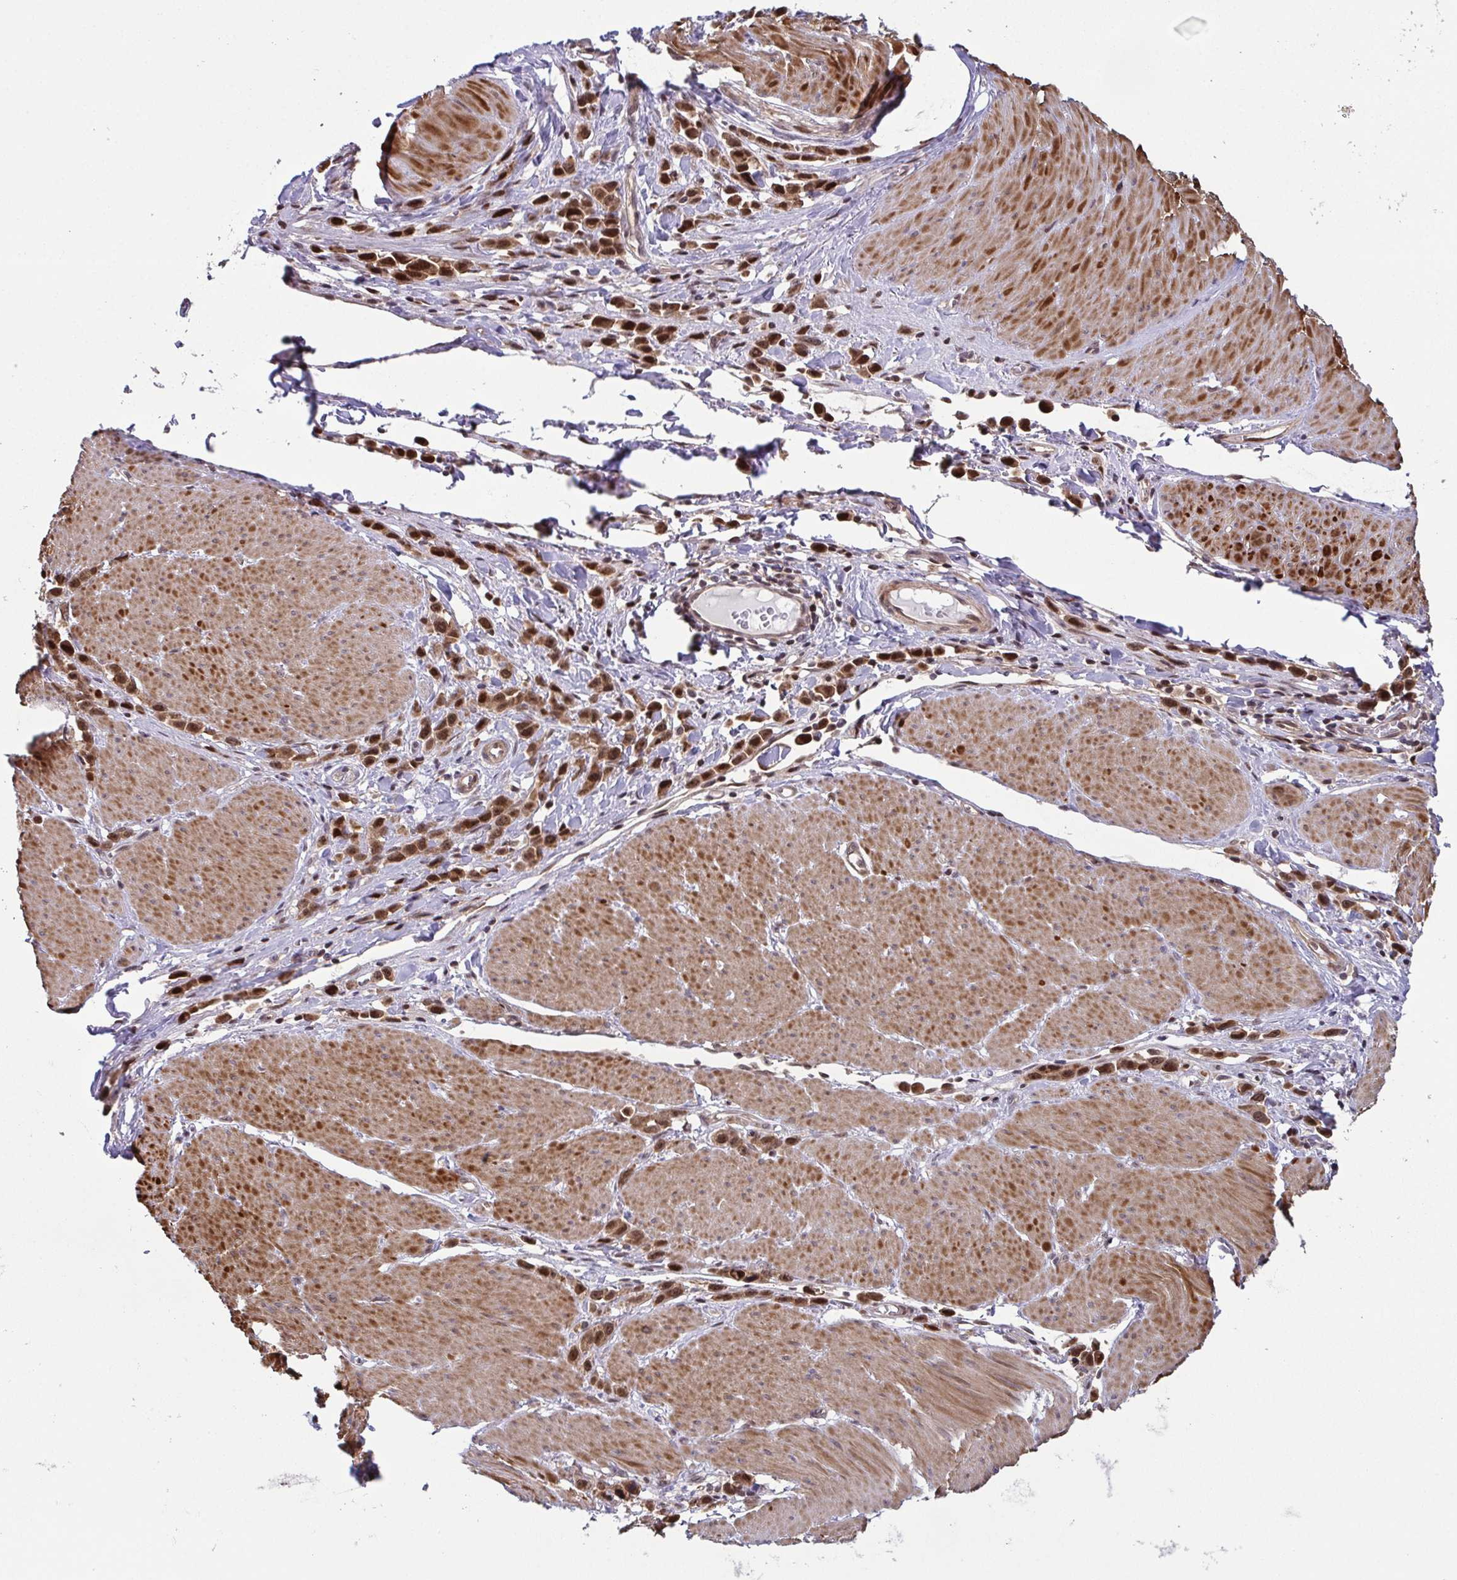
{"staining": {"intensity": "strong", "quantity": ">75%", "location": "nuclear"}, "tissue": "stomach cancer", "cell_type": "Tumor cells", "image_type": "cancer", "snomed": [{"axis": "morphology", "description": "Adenocarcinoma, NOS"}, {"axis": "topography", "description": "Stomach"}], "caption": "Stomach cancer (adenocarcinoma) stained for a protein (brown) displays strong nuclear positive staining in about >75% of tumor cells.", "gene": "DNAJB1", "patient": {"sex": "male", "age": 47}}